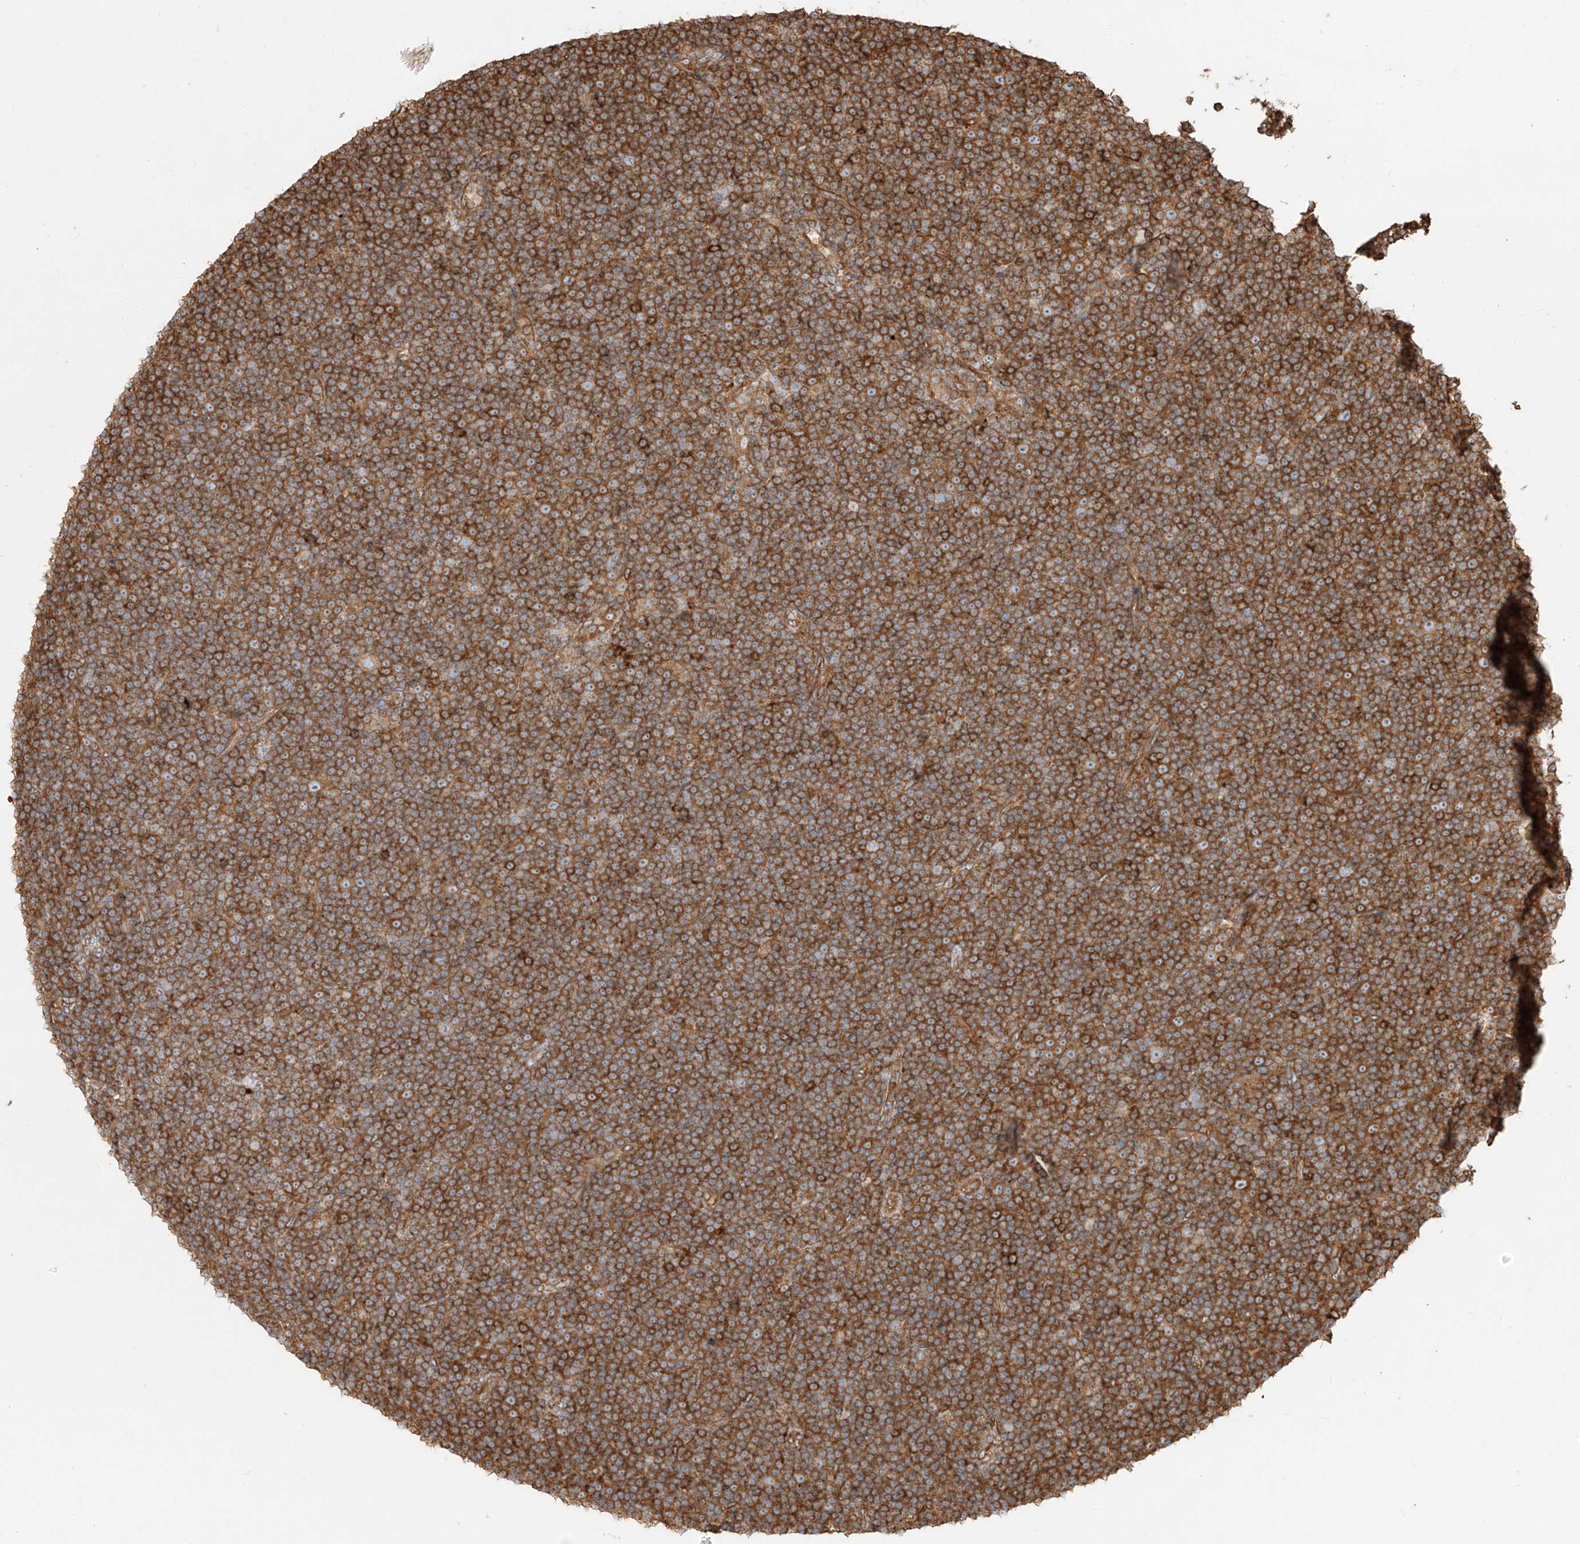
{"staining": {"intensity": "moderate", "quantity": ">75%", "location": "cytoplasmic/membranous"}, "tissue": "lymphoma", "cell_type": "Tumor cells", "image_type": "cancer", "snomed": [{"axis": "morphology", "description": "Malignant lymphoma, non-Hodgkin's type, Low grade"}, {"axis": "topography", "description": "Lymph node"}], "caption": "IHC (DAB) staining of human malignant lymphoma, non-Hodgkin's type (low-grade) displays moderate cytoplasmic/membranous protein expression in approximately >75% of tumor cells. The staining was performed using DAB to visualize the protein expression in brown, while the nuclei were stained in blue with hematoxylin (Magnification: 20x).", "gene": "SNX9", "patient": {"sex": "female", "age": 67}}